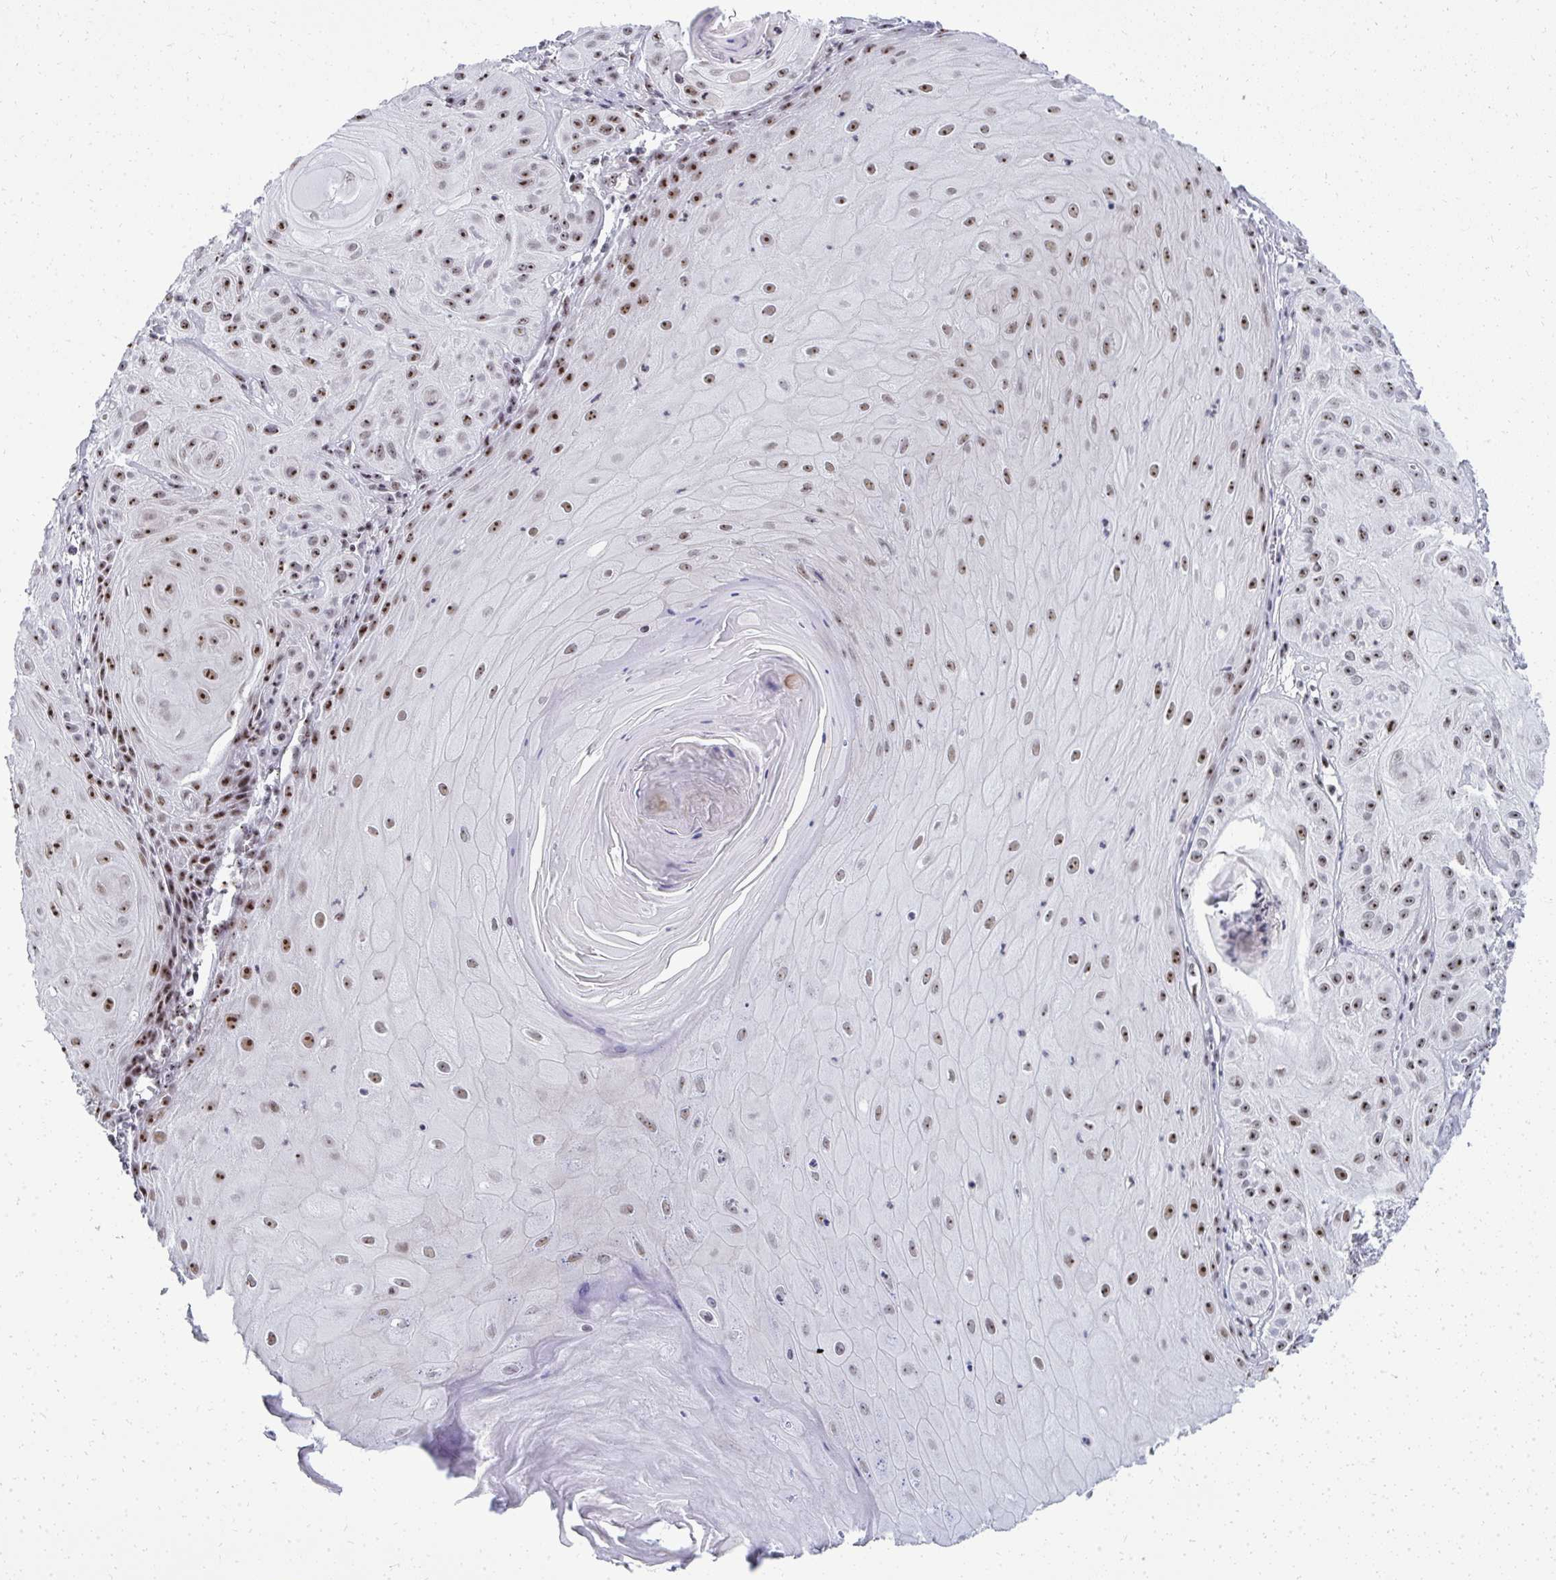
{"staining": {"intensity": "moderate", "quantity": ">75%", "location": "nuclear"}, "tissue": "skin cancer", "cell_type": "Tumor cells", "image_type": "cancer", "snomed": [{"axis": "morphology", "description": "Squamous cell carcinoma, NOS"}, {"axis": "topography", "description": "Skin"}], "caption": "An immunohistochemistry (IHC) micrograph of neoplastic tissue is shown. Protein staining in brown labels moderate nuclear positivity in skin squamous cell carcinoma within tumor cells. (DAB (3,3'-diaminobenzidine) IHC with brightfield microscopy, high magnification).", "gene": "SIRT7", "patient": {"sex": "male", "age": 85}}